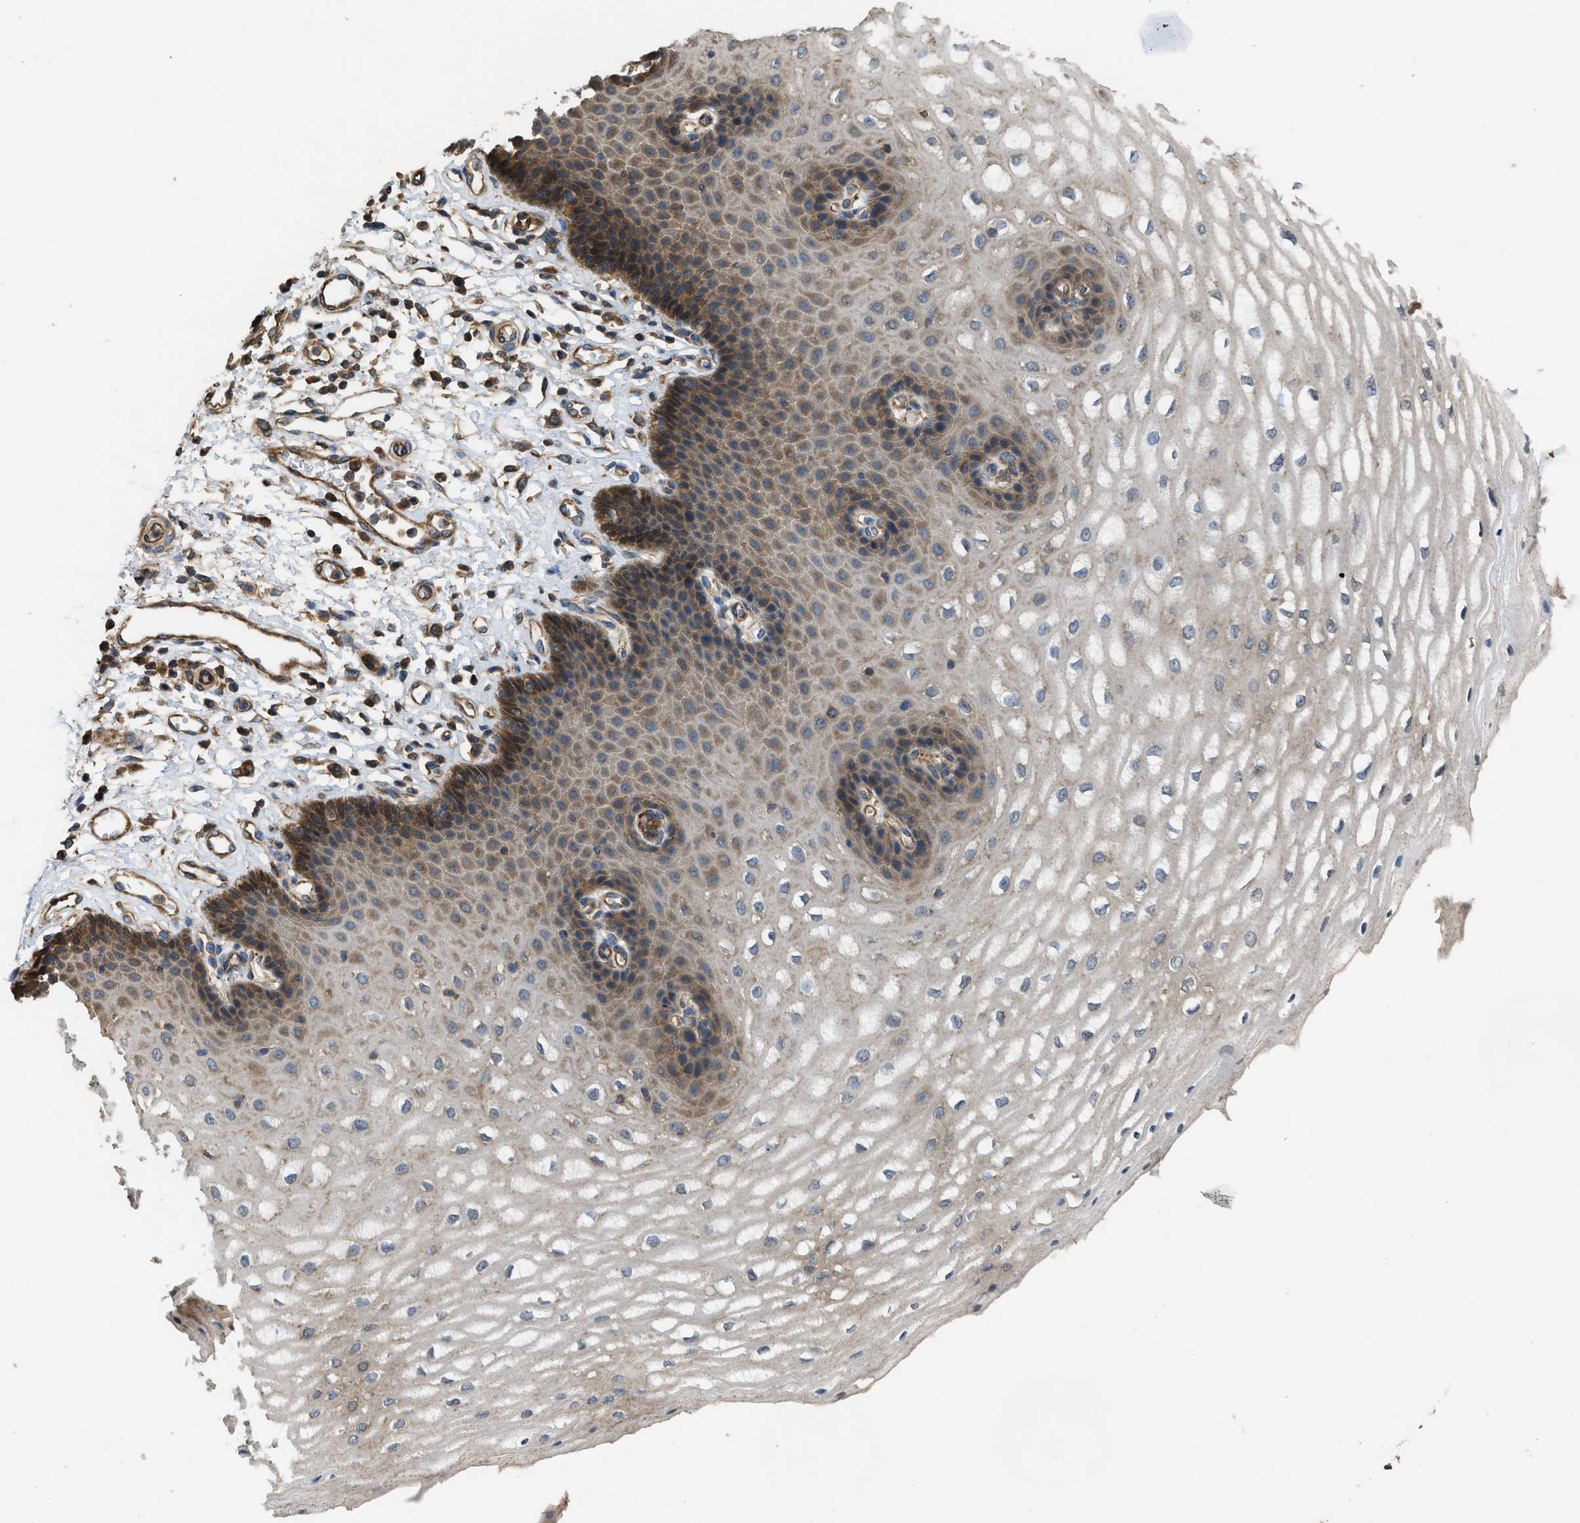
{"staining": {"intensity": "moderate", "quantity": "25%-75%", "location": "cytoplasmic/membranous"}, "tissue": "esophagus", "cell_type": "Squamous epithelial cells", "image_type": "normal", "snomed": [{"axis": "morphology", "description": "Normal tissue, NOS"}, {"axis": "topography", "description": "Esophagus"}], "caption": "Brown immunohistochemical staining in benign esophagus displays moderate cytoplasmic/membranous expression in approximately 25%-75% of squamous epithelial cells.", "gene": "ATIC", "patient": {"sex": "male", "age": 54}}